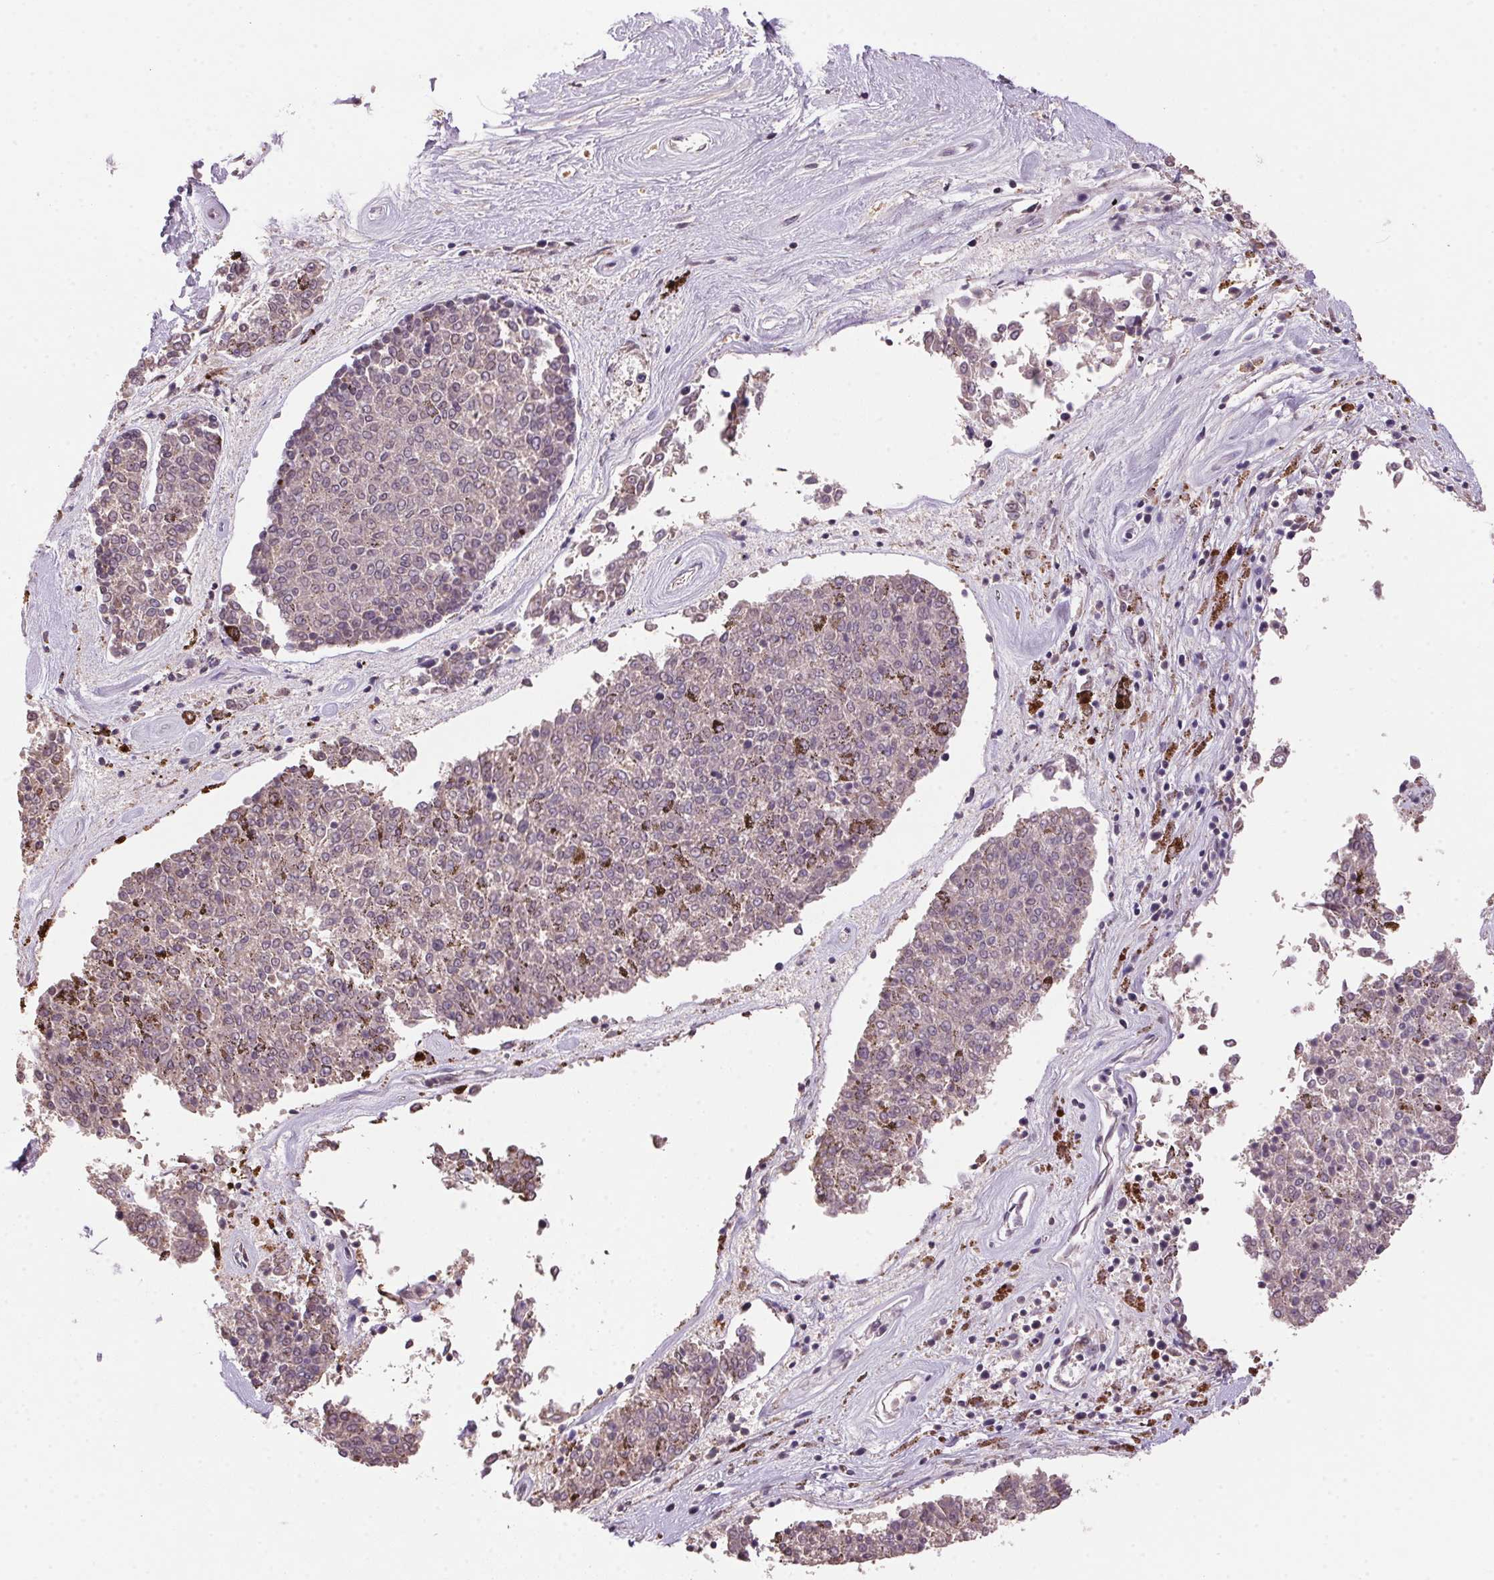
{"staining": {"intensity": "negative", "quantity": "none", "location": "none"}, "tissue": "melanoma", "cell_type": "Tumor cells", "image_type": "cancer", "snomed": [{"axis": "morphology", "description": "Malignant melanoma, NOS"}, {"axis": "topography", "description": "Skin"}], "caption": "Tumor cells show no significant staining in malignant melanoma.", "gene": "ZBTB4", "patient": {"sex": "female", "age": 72}}